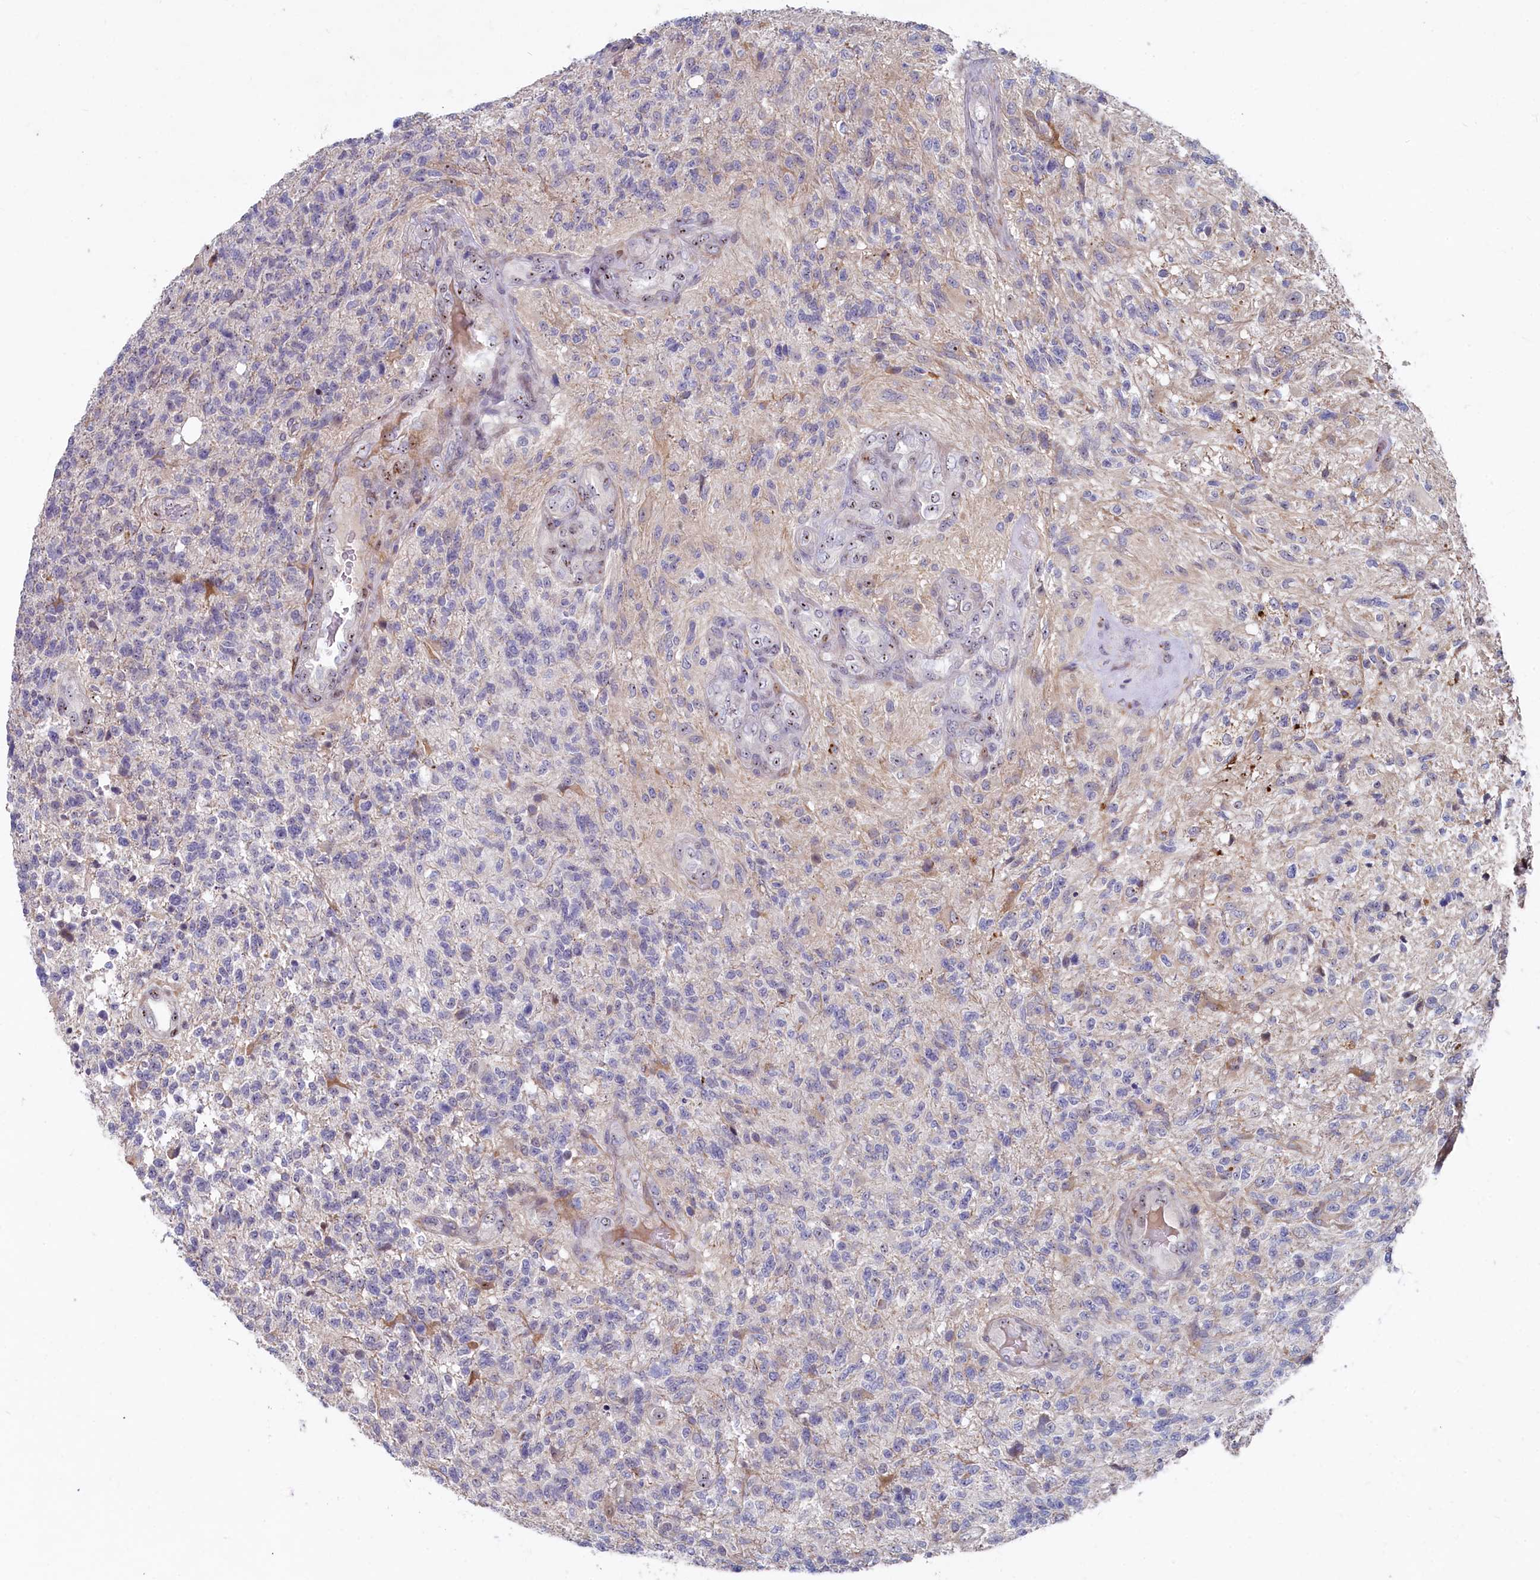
{"staining": {"intensity": "weak", "quantity": "<25%", "location": "nuclear"}, "tissue": "glioma", "cell_type": "Tumor cells", "image_type": "cancer", "snomed": [{"axis": "morphology", "description": "Glioma, malignant, High grade"}, {"axis": "topography", "description": "Brain"}], "caption": "Protein analysis of malignant glioma (high-grade) demonstrates no significant positivity in tumor cells.", "gene": "ASXL3", "patient": {"sex": "male", "age": 56}}